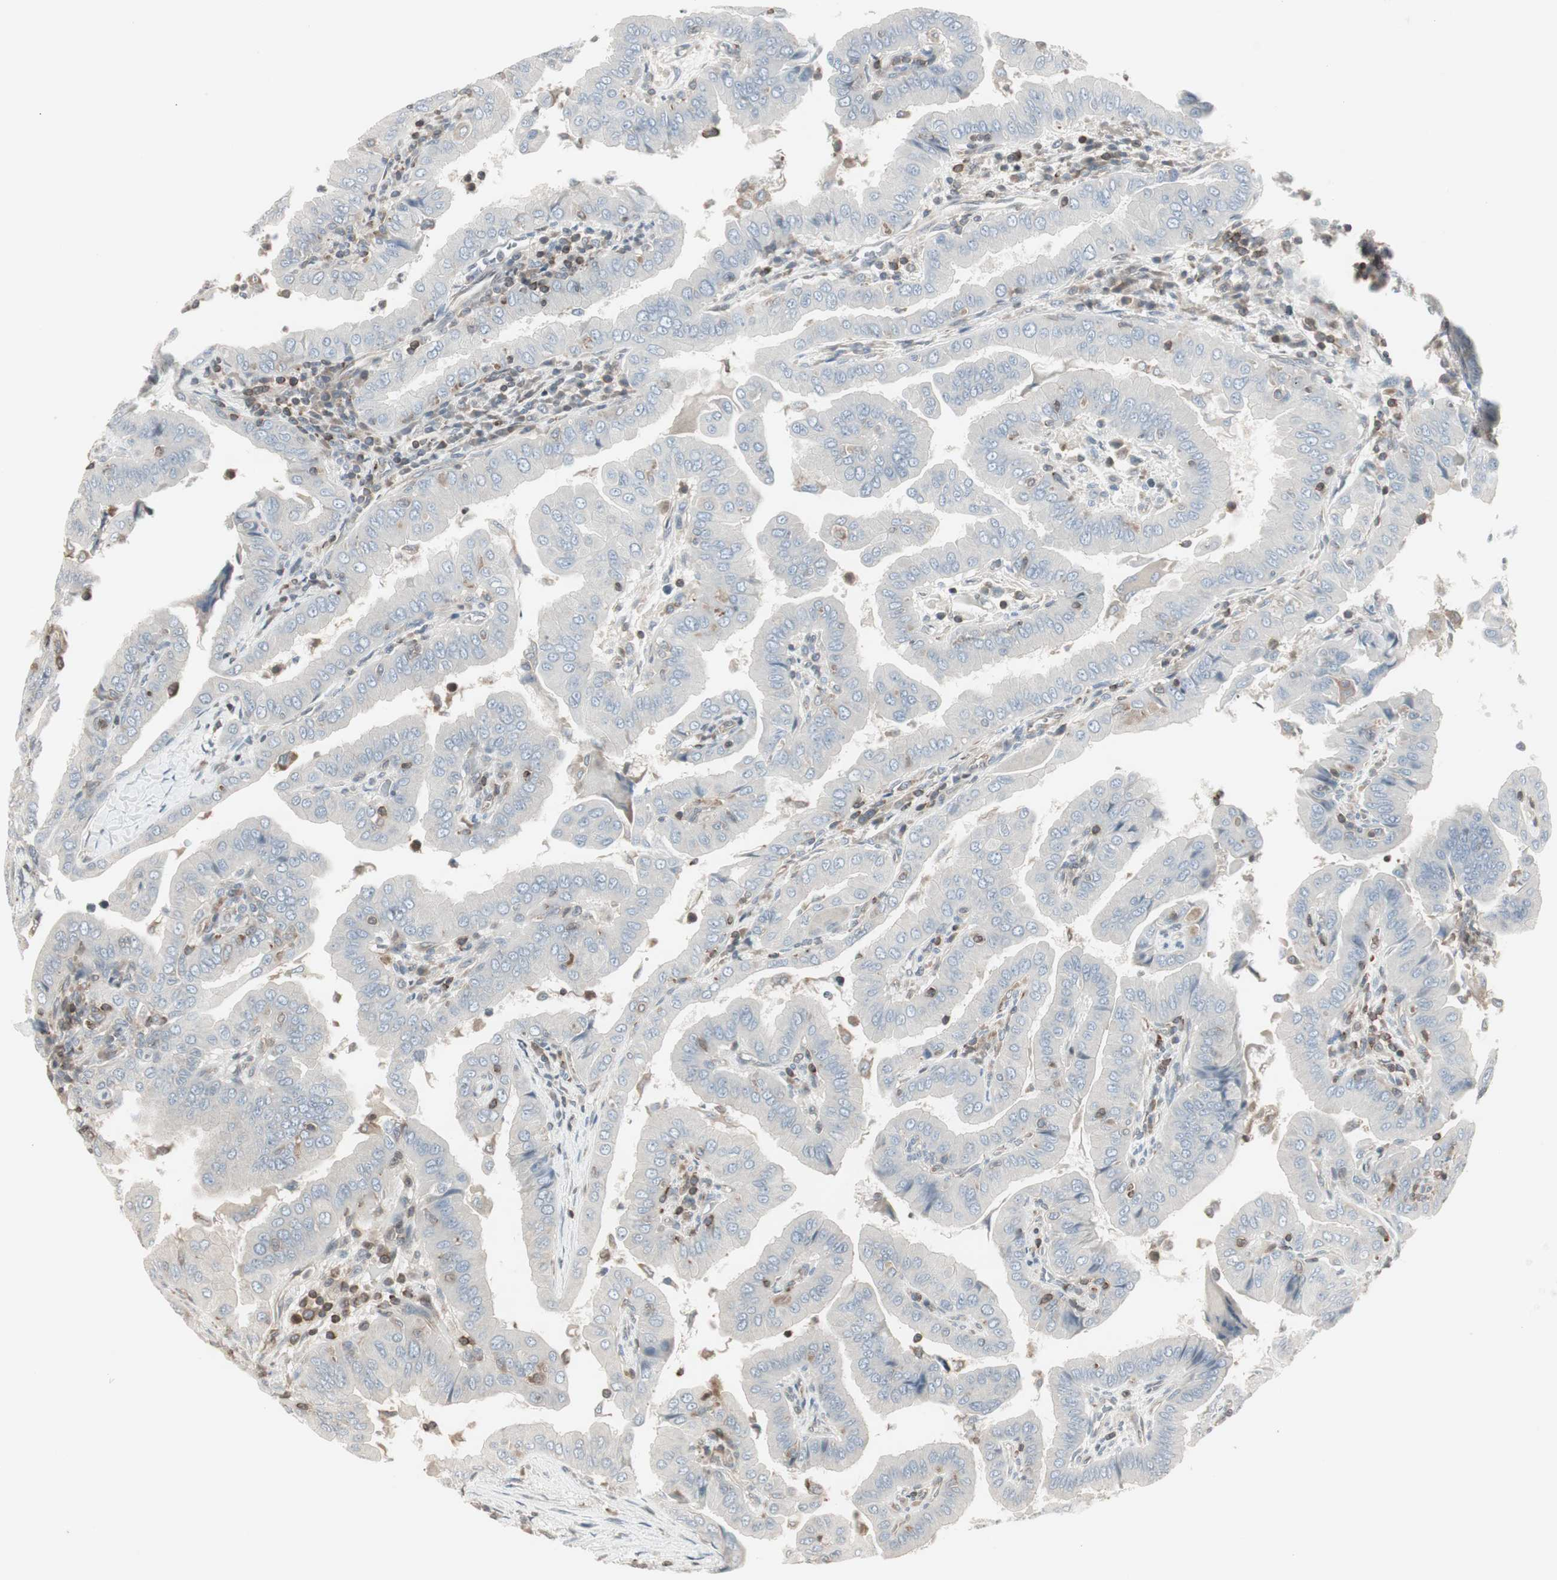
{"staining": {"intensity": "negative", "quantity": "none", "location": "none"}, "tissue": "thyroid cancer", "cell_type": "Tumor cells", "image_type": "cancer", "snomed": [{"axis": "morphology", "description": "Papillary adenocarcinoma, NOS"}, {"axis": "topography", "description": "Thyroid gland"}], "caption": "Tumor cells are negative for brown protein staining in thyroid cancer (papillary adenocarcinoma). (DAB immunohistochemistry with hematoxylin counter stain).", "gene": "ARHGEF1", "patient": {"sex": "male", "age": 33}}